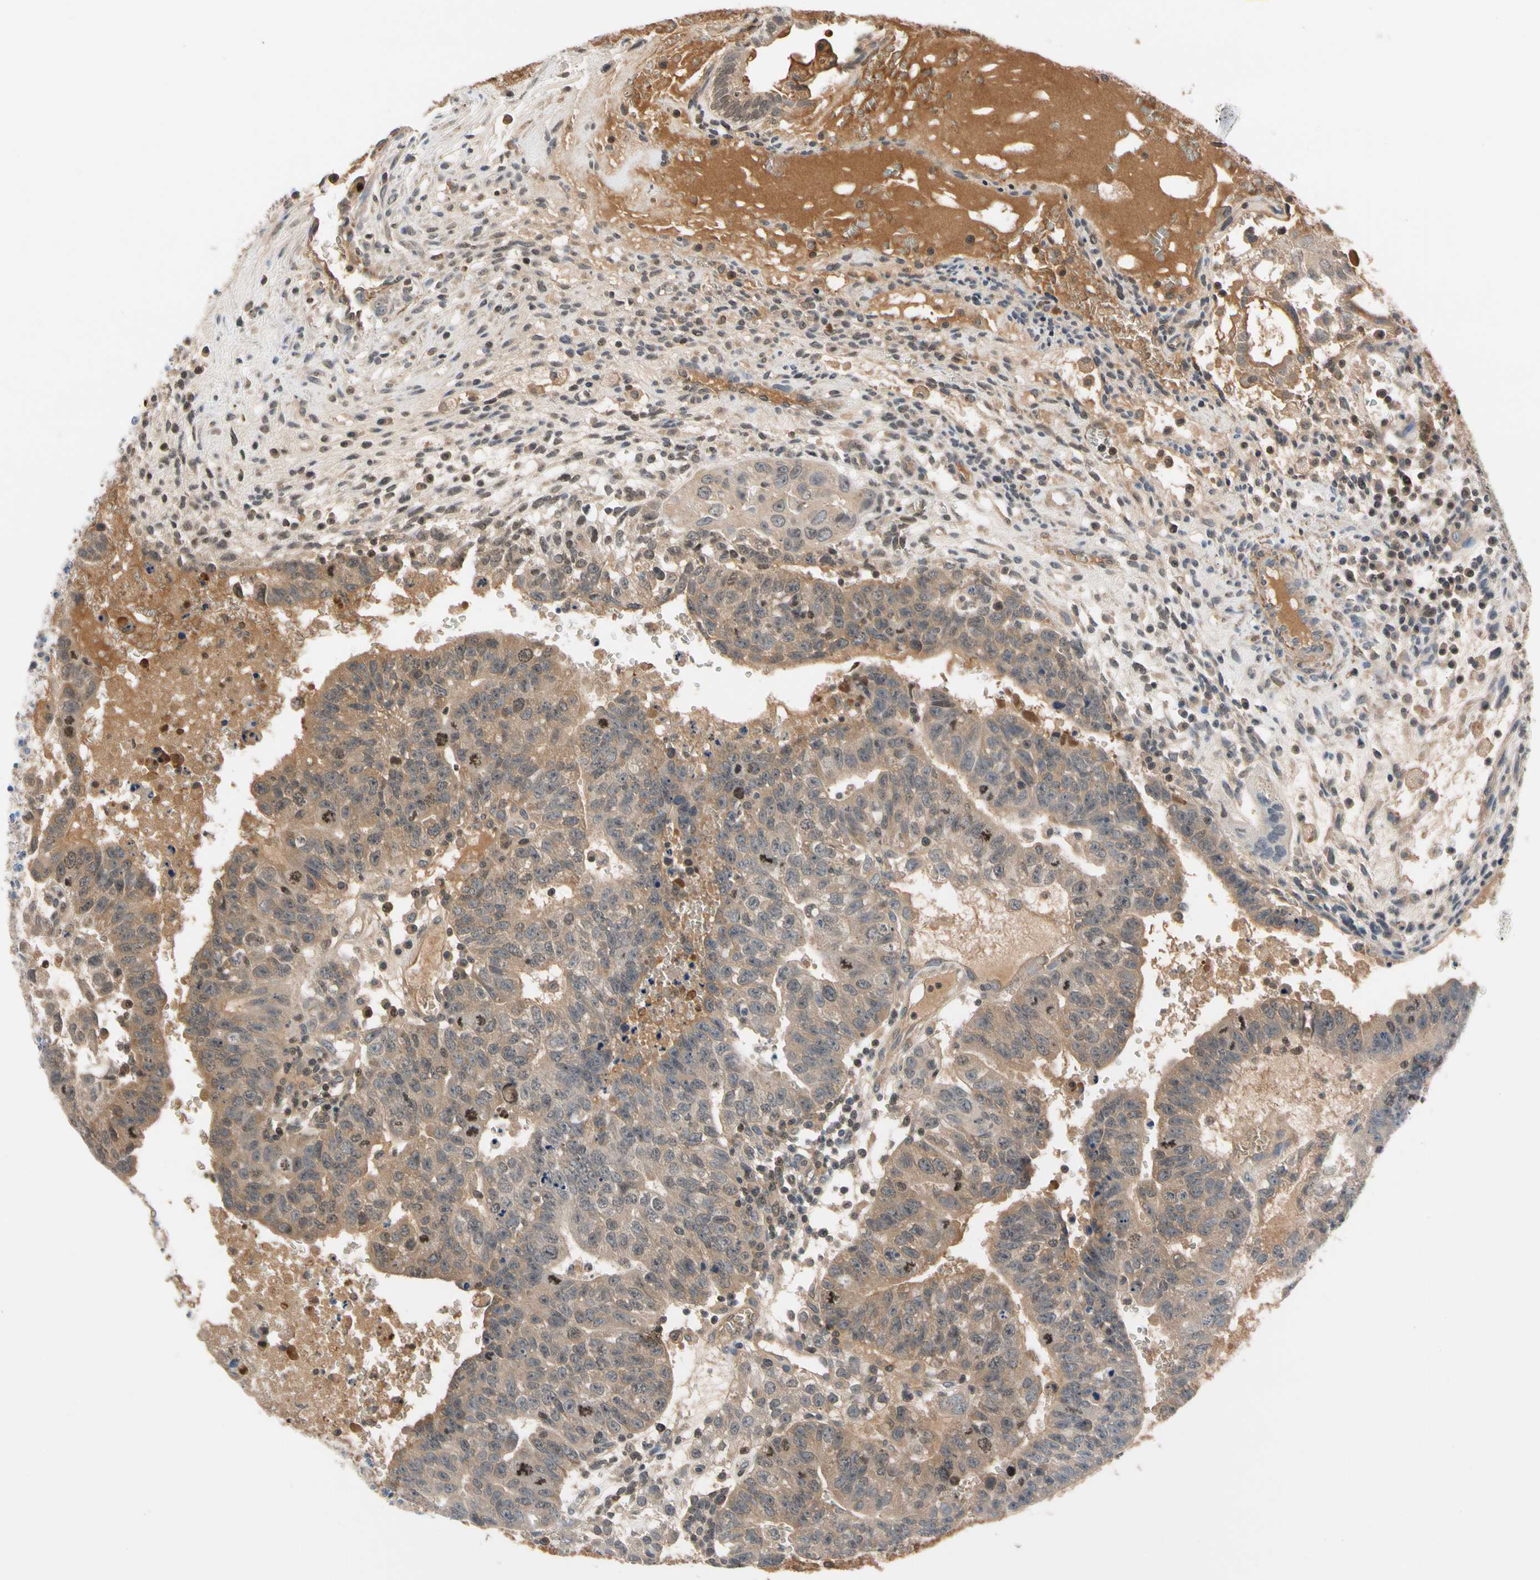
{"staining": {"intensity": "weak", "quantity": ">75%", "location": "cytoplasmic/membranous"}, "tissue": "testis cancer", "cell_type": "Tumor cells", "image_type": "cancer", "snomed": [{"axis": "morphology", "description": "Seminoma, NOS"}, {"axis": "morphology", "description": "Carcinoma, Embryonal, NOS"}, {"axis": "topography", "description": "Testis"}], "caption": "Testis cancer stained with DAB IHC reveals low levels of weak cytoplasmic/membranous expression in approximately >75% of tumor cells.", "gene": "ENTREP3", "patient": {"sex": "male", "age": 52}}